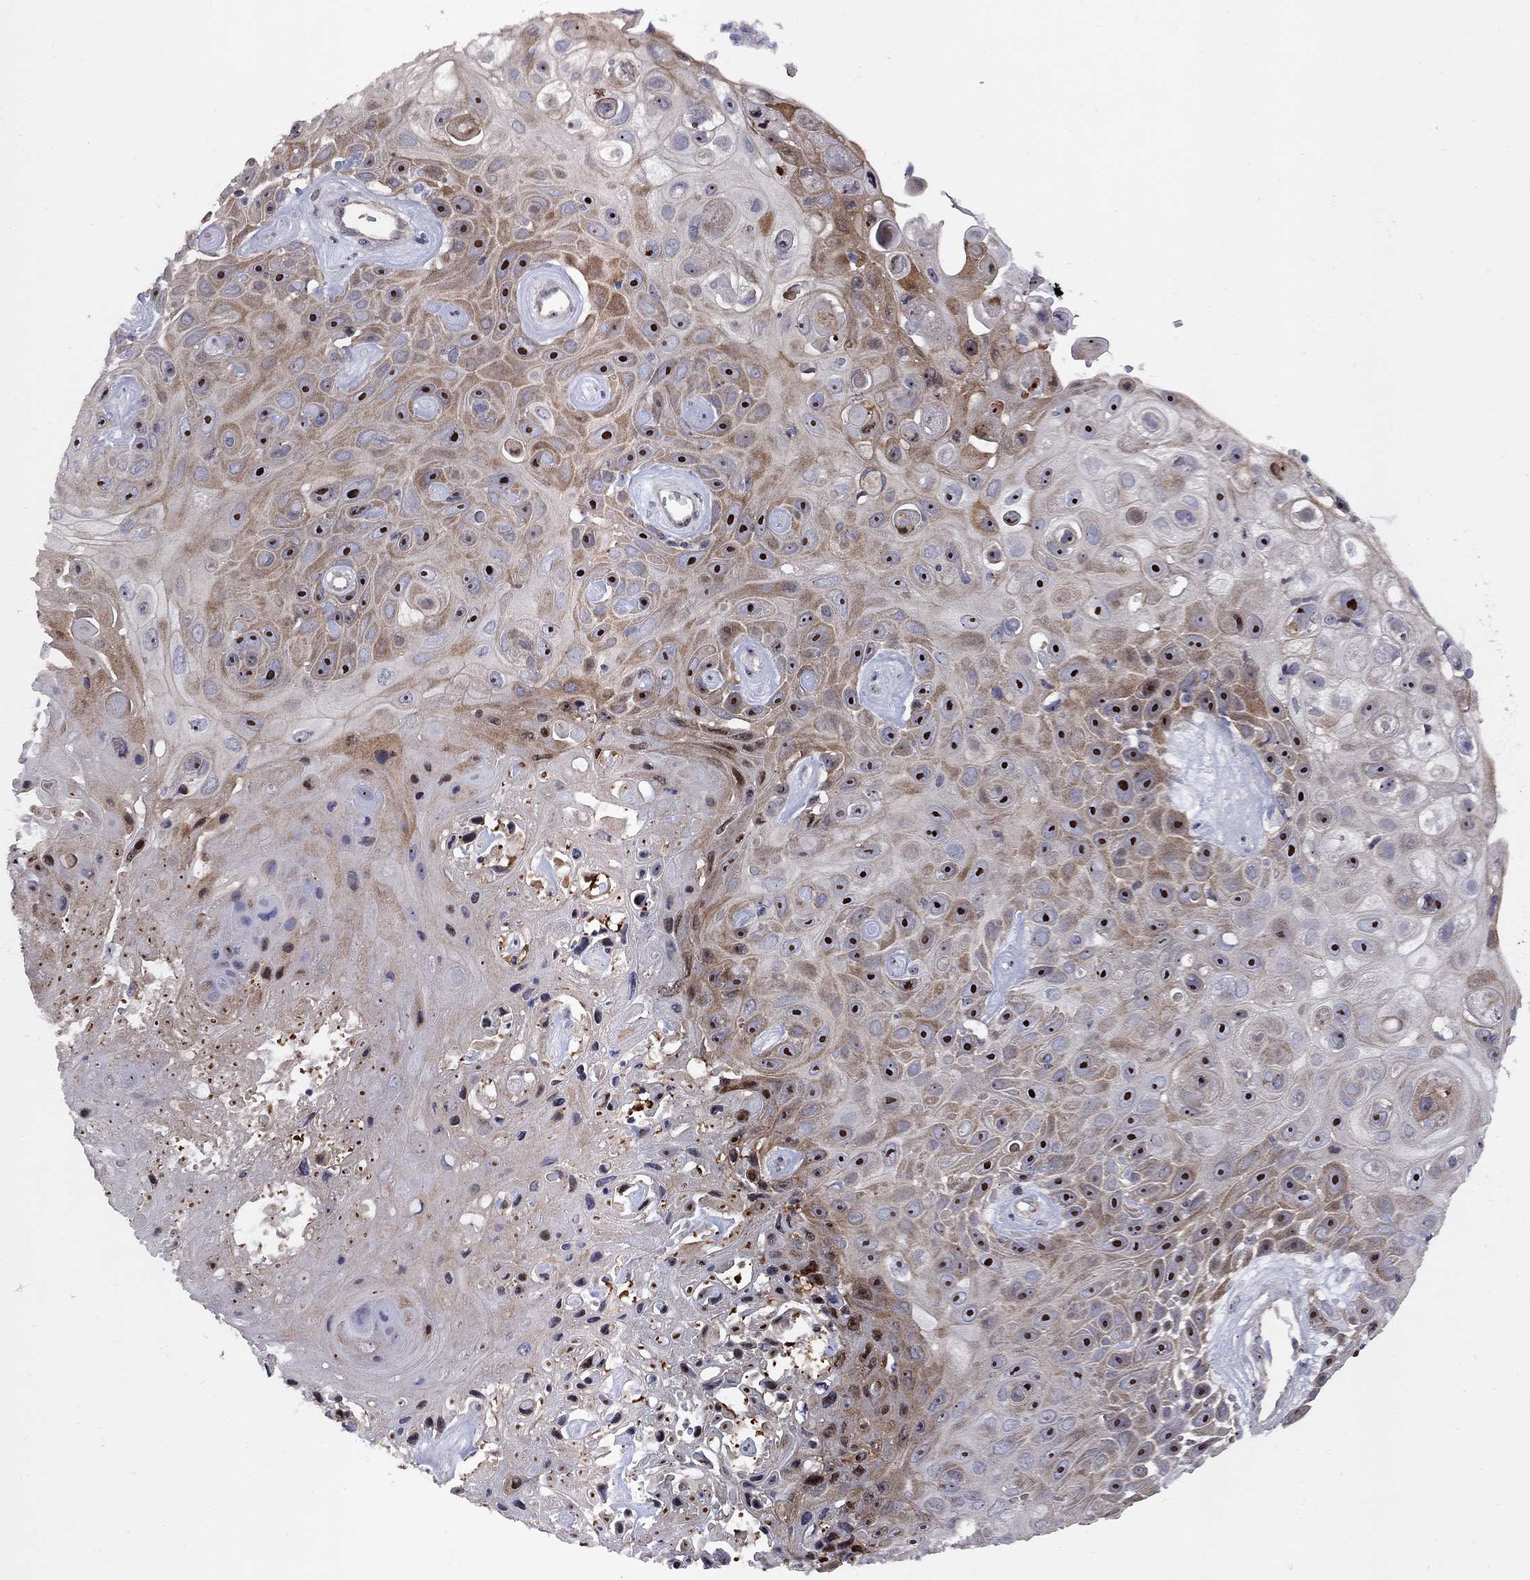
{"staining": {"intensity": "strong", "quantity": "25%-75%", "location": "nuclear"}, "tissue": "skin cancer", "cell_type": "Tumor cells", "image_type": "cancer", "snomed": [{"axis": "morphology", "description": "Squamous cell carcinoma, NOS"}, {"axis": "topography", "description": "Skin"}], "caption": "Skin cancer tissue demonstrates strong nuclear positivity in approximately 25%-75% of tumor cells, visualized by immunohistochemistry. The protein of interest is shown in brown color, while the nuclei are stained blue.", "gene": "DHX33", "patient": {"sex": "male", "age": 82}}